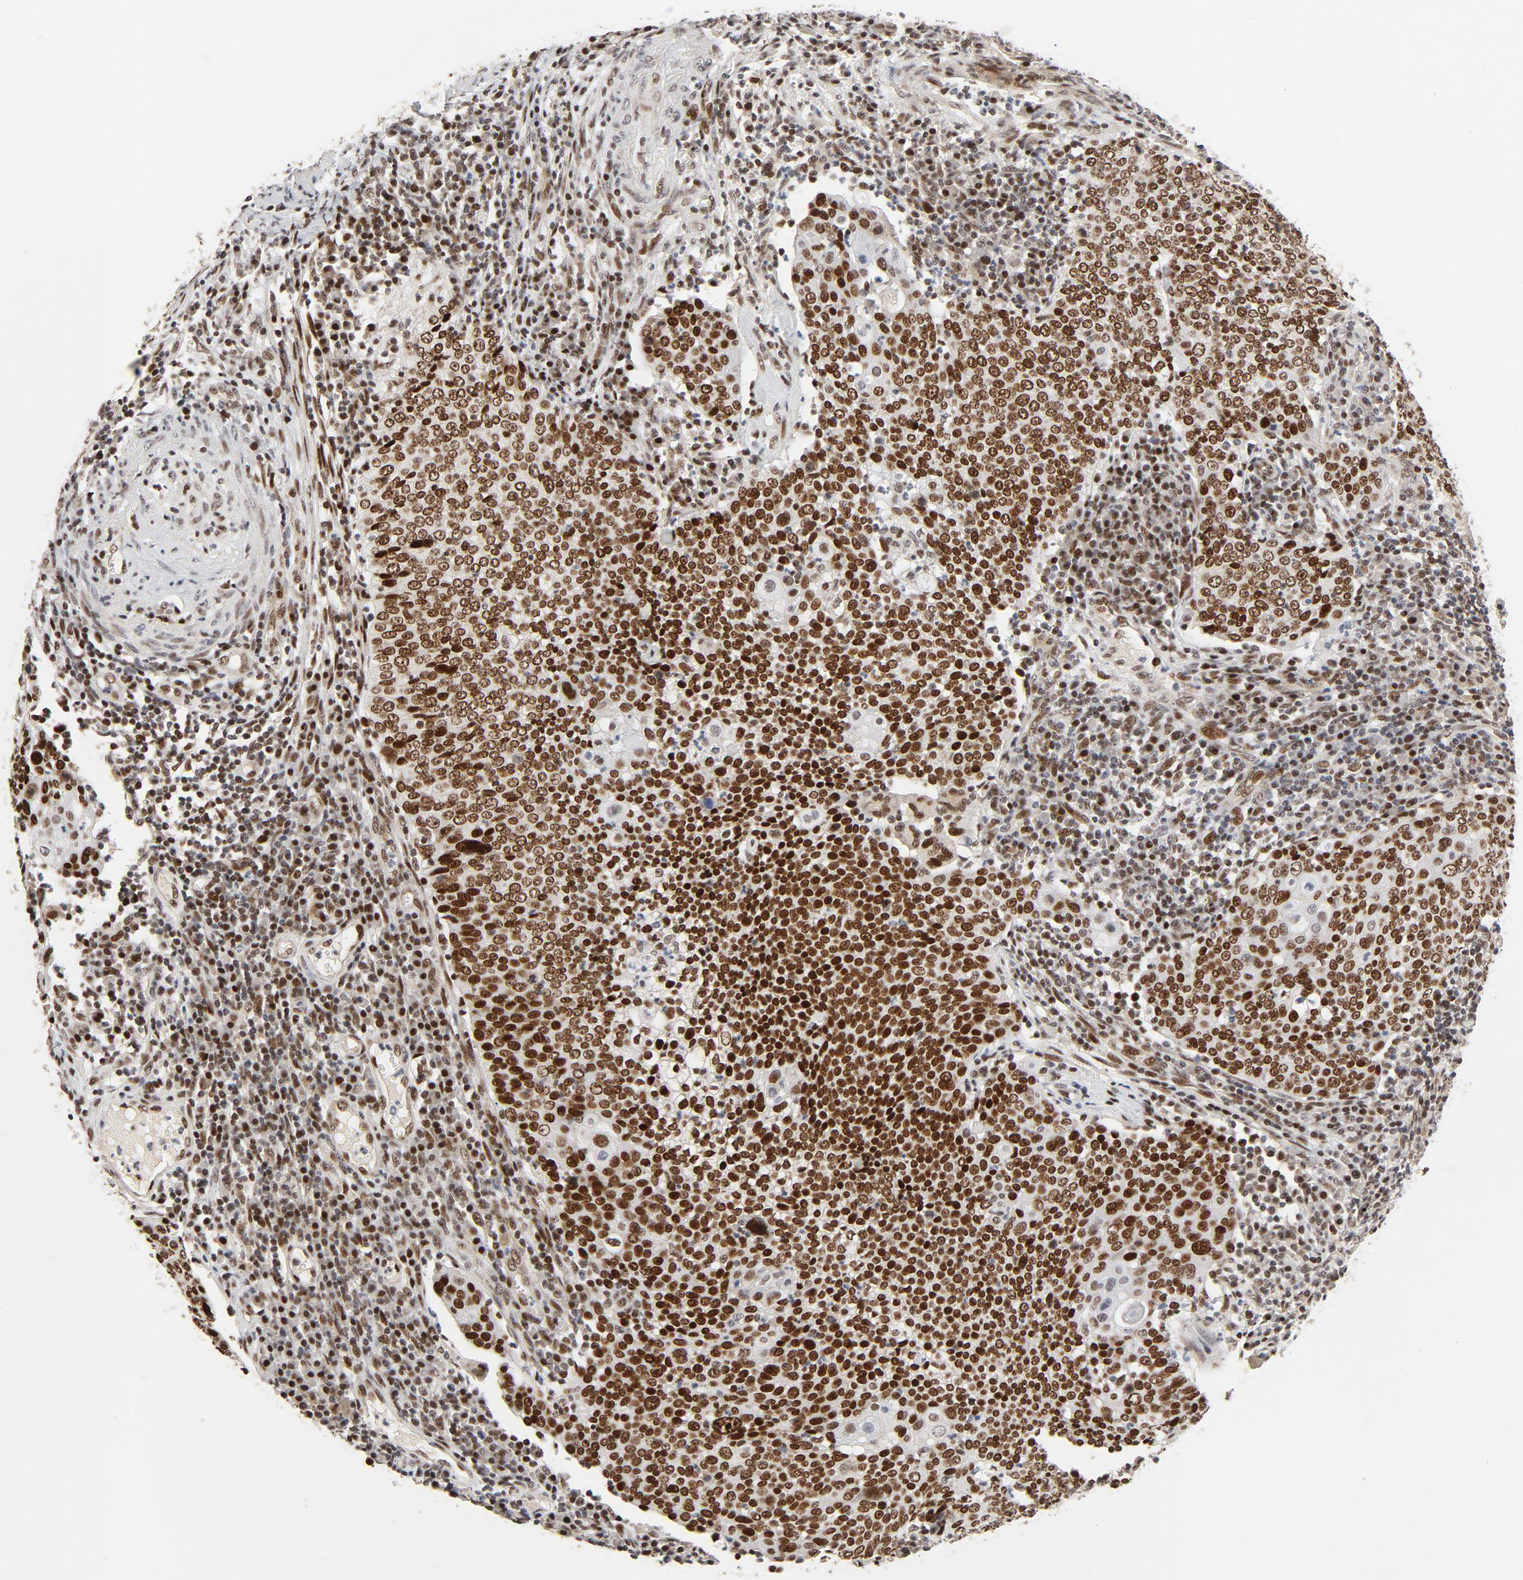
{"staining": {"intensity": "strong", "quantity": ">75%", "location": "nuclear"}, "tissue": "cervical cancer", "cell_type": "Tumor cells", "image_type": "cancer", "snomed": [{"axis": "morphology", "description": "Squamous cell carcinoma, NOS"}, {"axis": "topography", "description": "Cervix"}], "caption": "A brown stain highlights strong nuclear positivity of a protein in squamous cell carcinoma (cervical) tumor cells.", "gene": "GTF2I", "patient": {"sex": "female", "age": 40}}